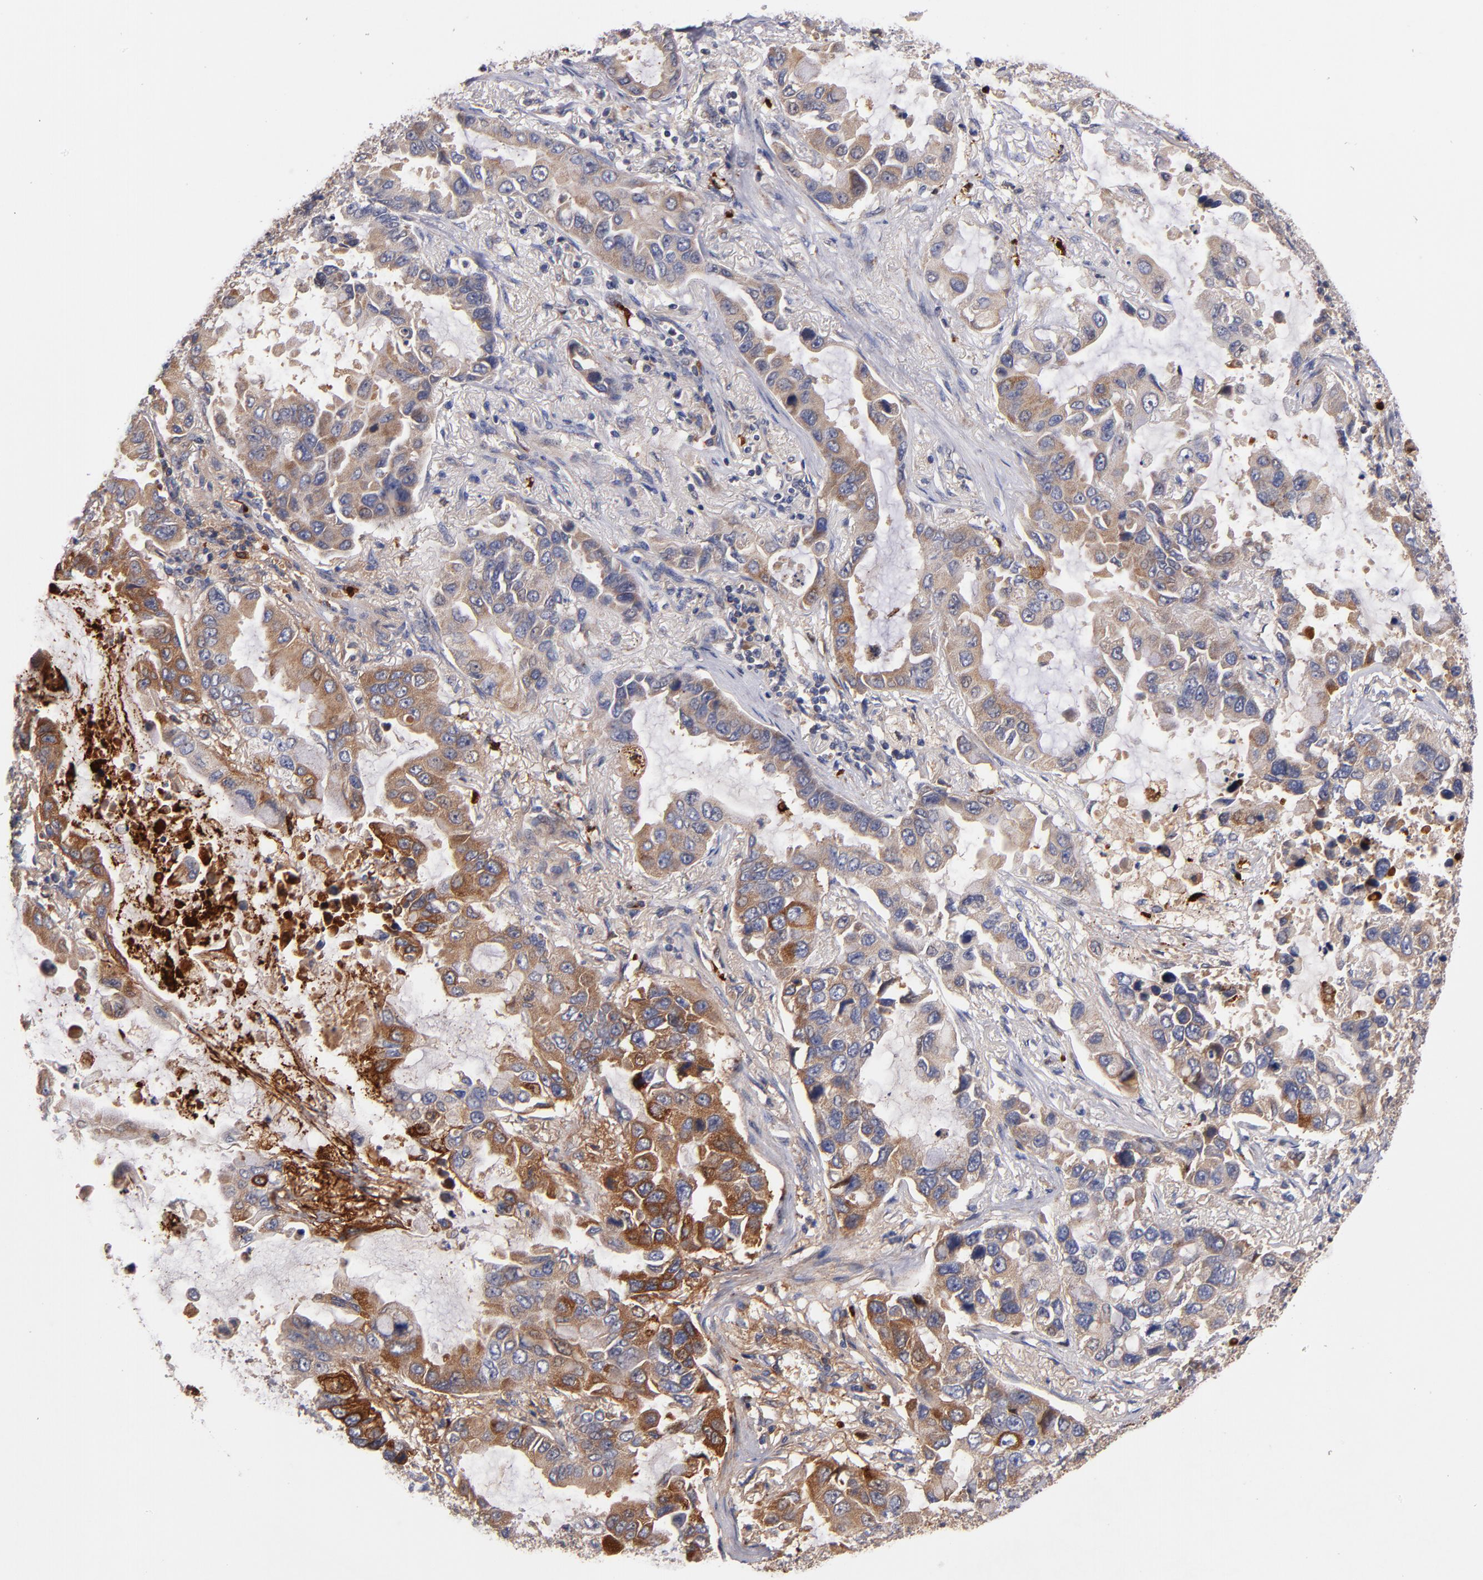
{"staining": {"intensity": "weak", "quantity": ">75%", "location": "cytoplasmic/membranous"}, "tissue": "lung cancer", "cell_type": "Tumor cells", "image_type": "cancer", "snomed": [{"axis": "morphology", "description": "Adenocarcinoma, NOS"}, {"axis": "topography", "description": "Lung"}], "caption": "This is an image of IHC staining of lung adenocarcinoma, which shows weak staining in the cytoplasmic/membranous of tumor cells.", "gene": "DIABLO", "patient": {"sex": "male", "age": 64}}